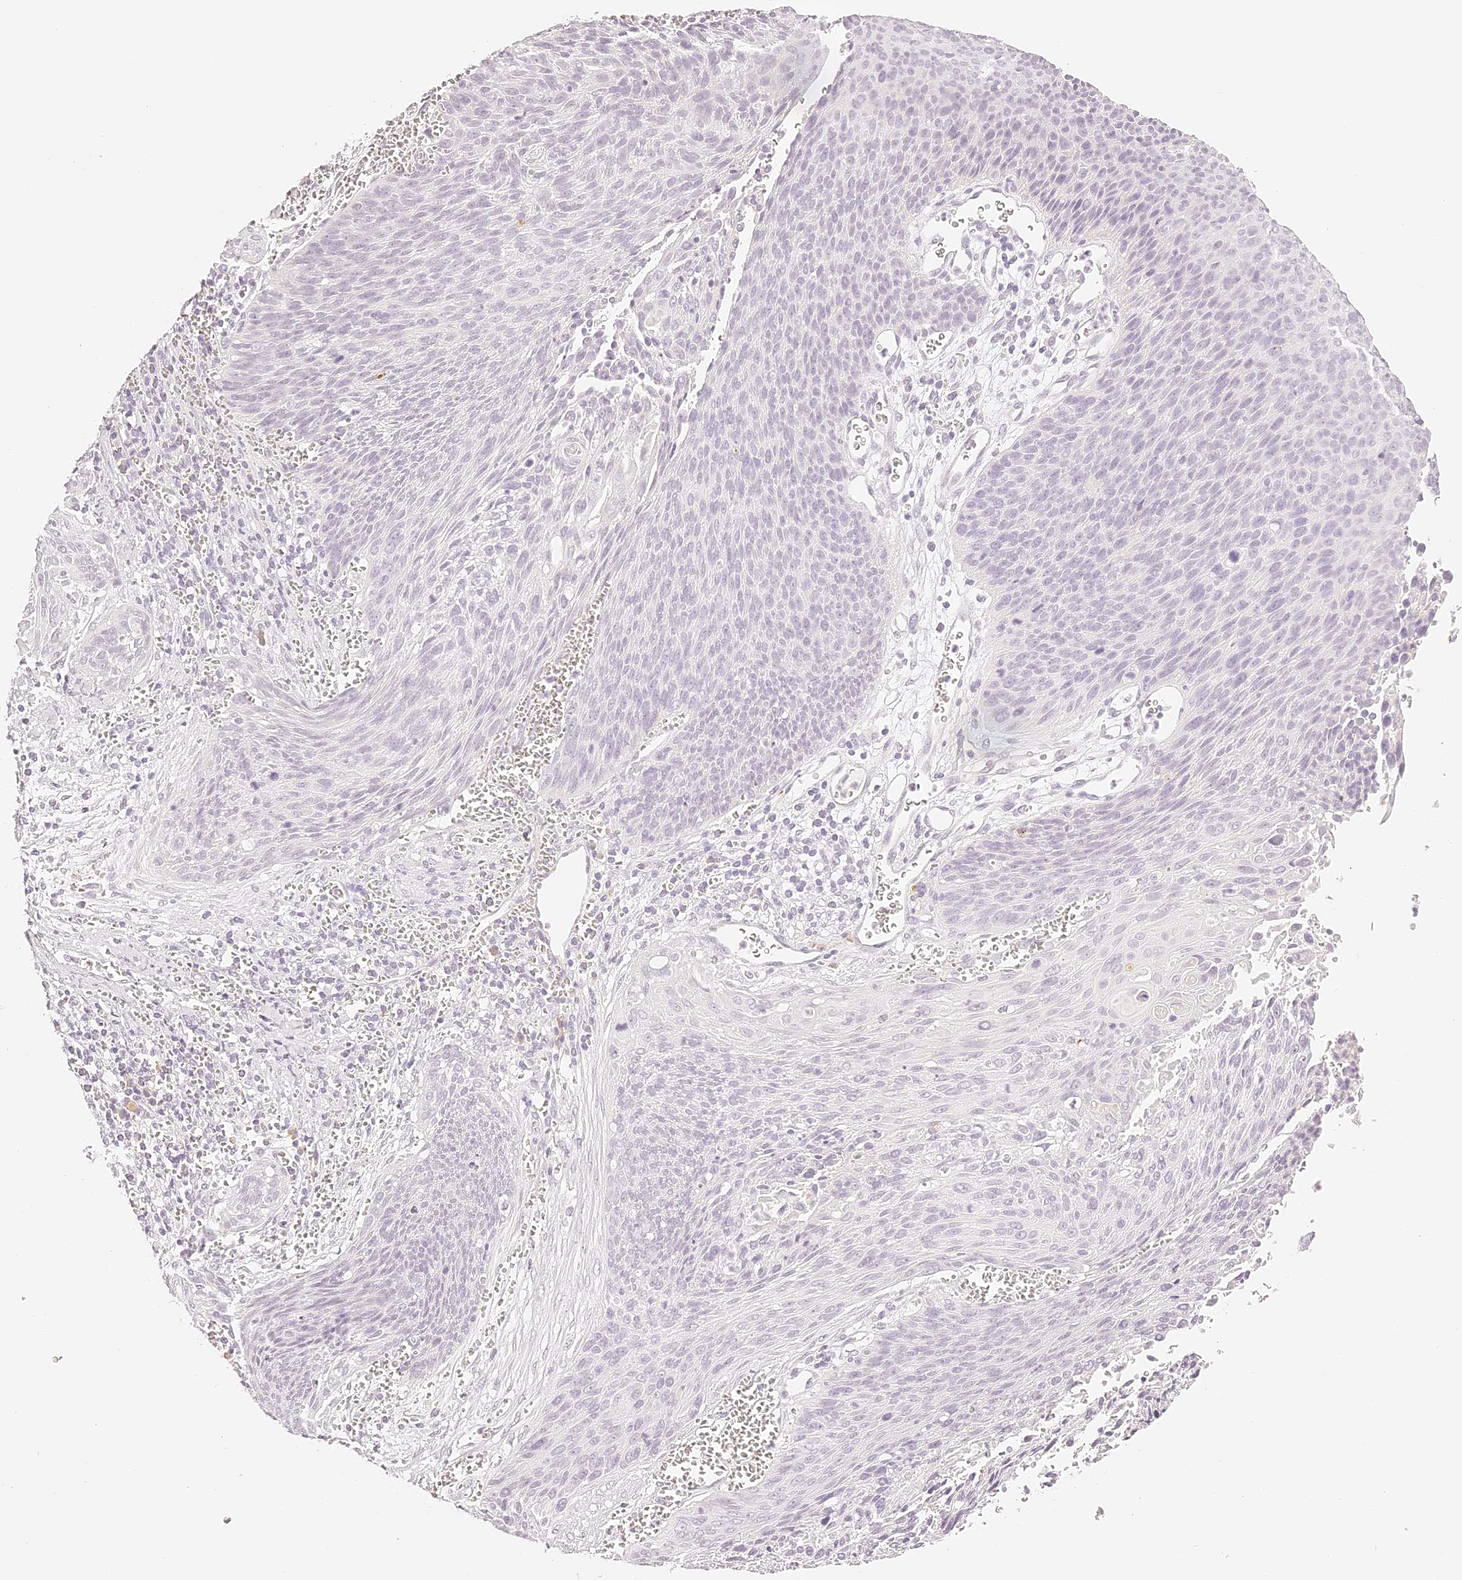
{"staining": {"intensity": "negative", "quantity": "none", "location": "none"}, "tissue": "cervical cancer", "cell_type": "Tumor cells", "image_type": "cancer", "snomed": [{"axis": "morphology", "description": "Squamous cell carcinoma, NOS"}, {"axis": "topography", "description": "Cervix"}], "caption": "An IHC image of squamous cell carcinoma (cervical) is shown. There is no staining in tumor cells of squamous cell carcinoma (cervical).", "gene": "TRIM45", "patient": {"sex": "female", "age": 55}}